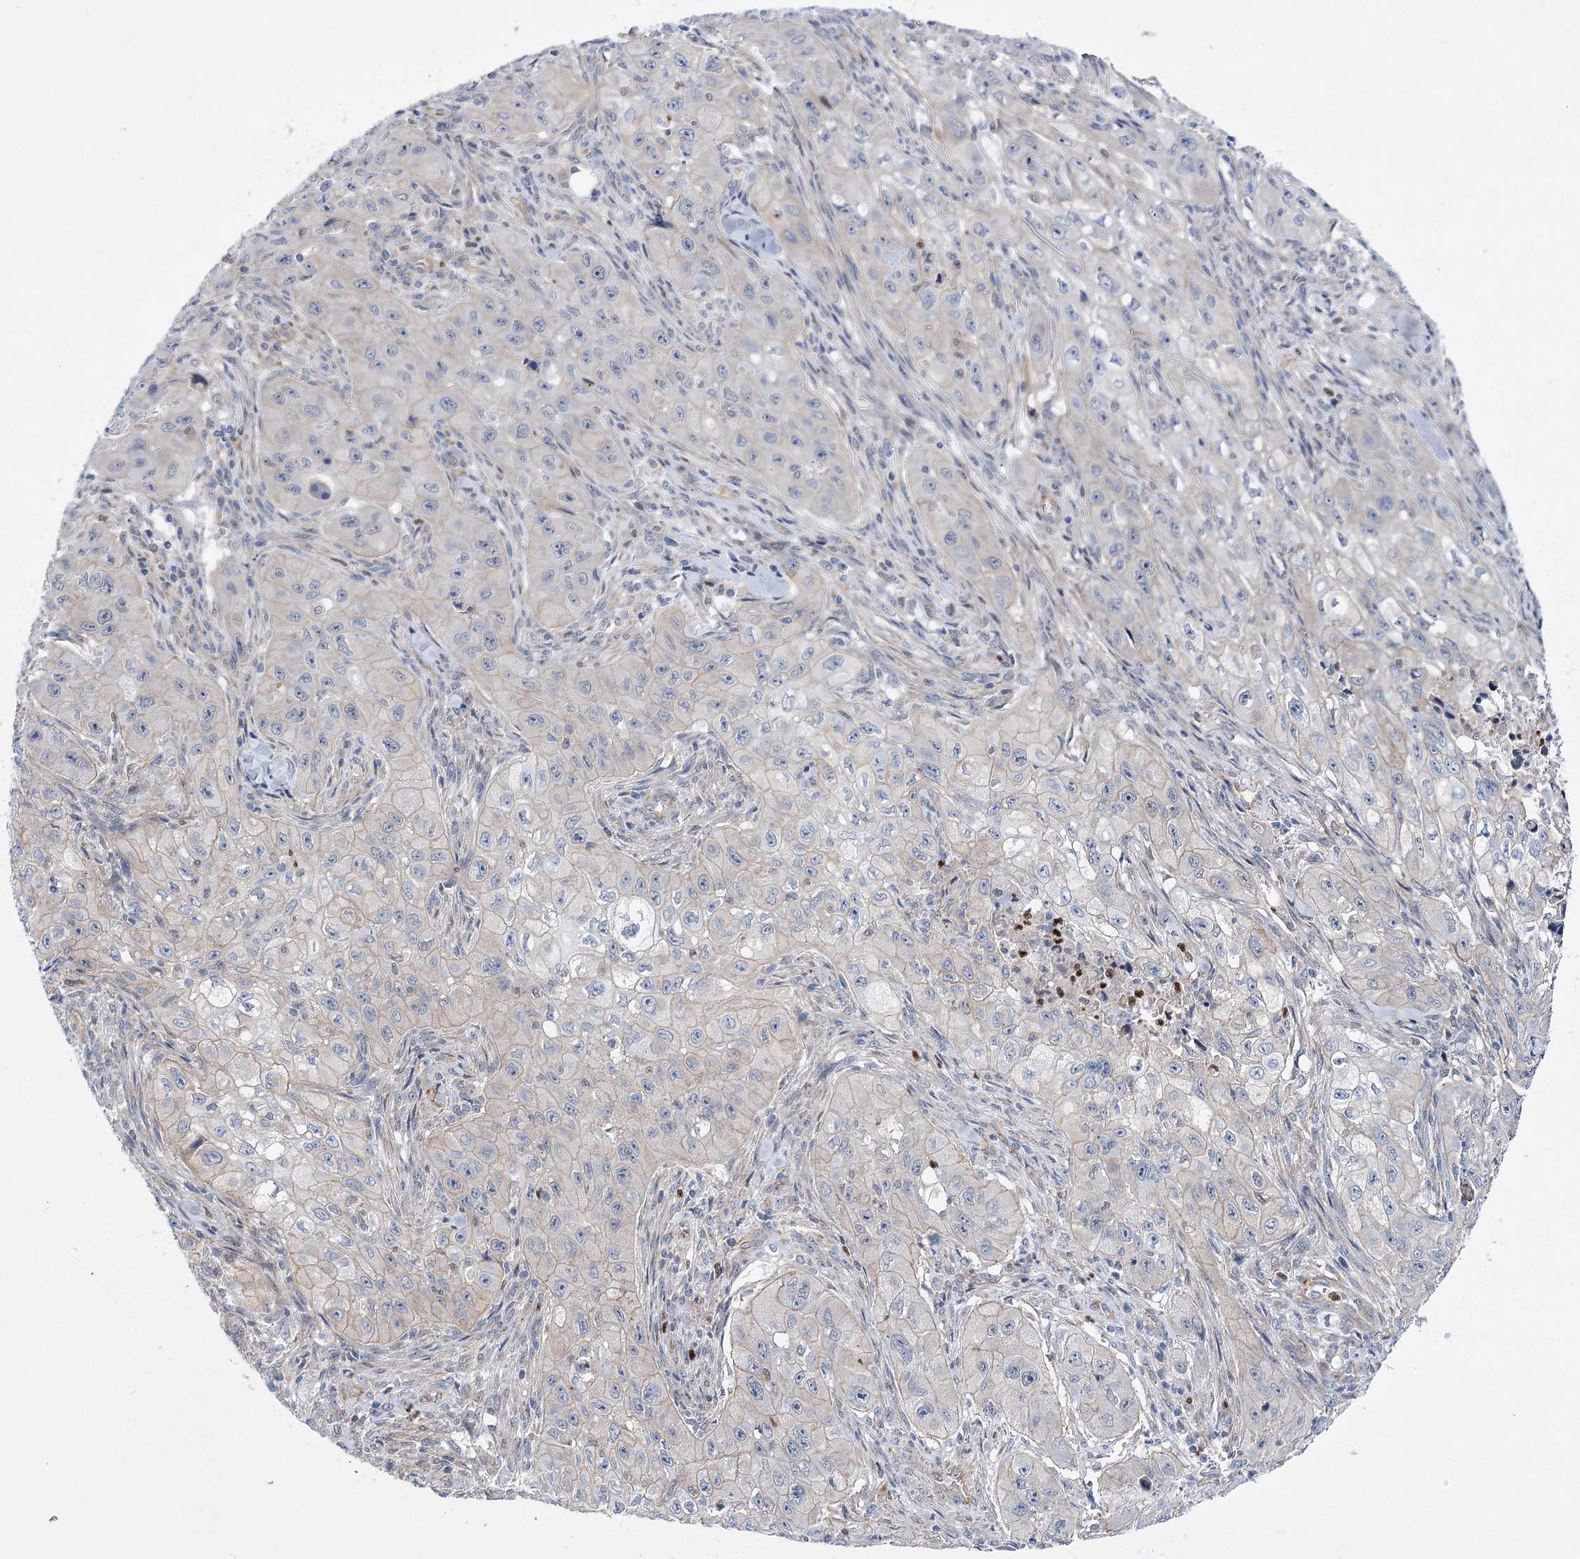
{"staining": {"intensity": "negative", "quantity": "none", "location": "none"}, "tissue": "skin cancer", "cell_type": "Tumor cells", "image_type": "cancer", "snomed": [{"axis": "morphology", "description": "Squamous cell carcinoma, NOS"}, {"axis": "topography", "description": "Skin"}, {"axis": "topography", "description": "Subcutis"}], "caption": "An image of skin cancer stained for a protein reveals no brown staining in tumor cells.", "gene": "THAP6", "patient": {"sex": "male", "age": 73}}